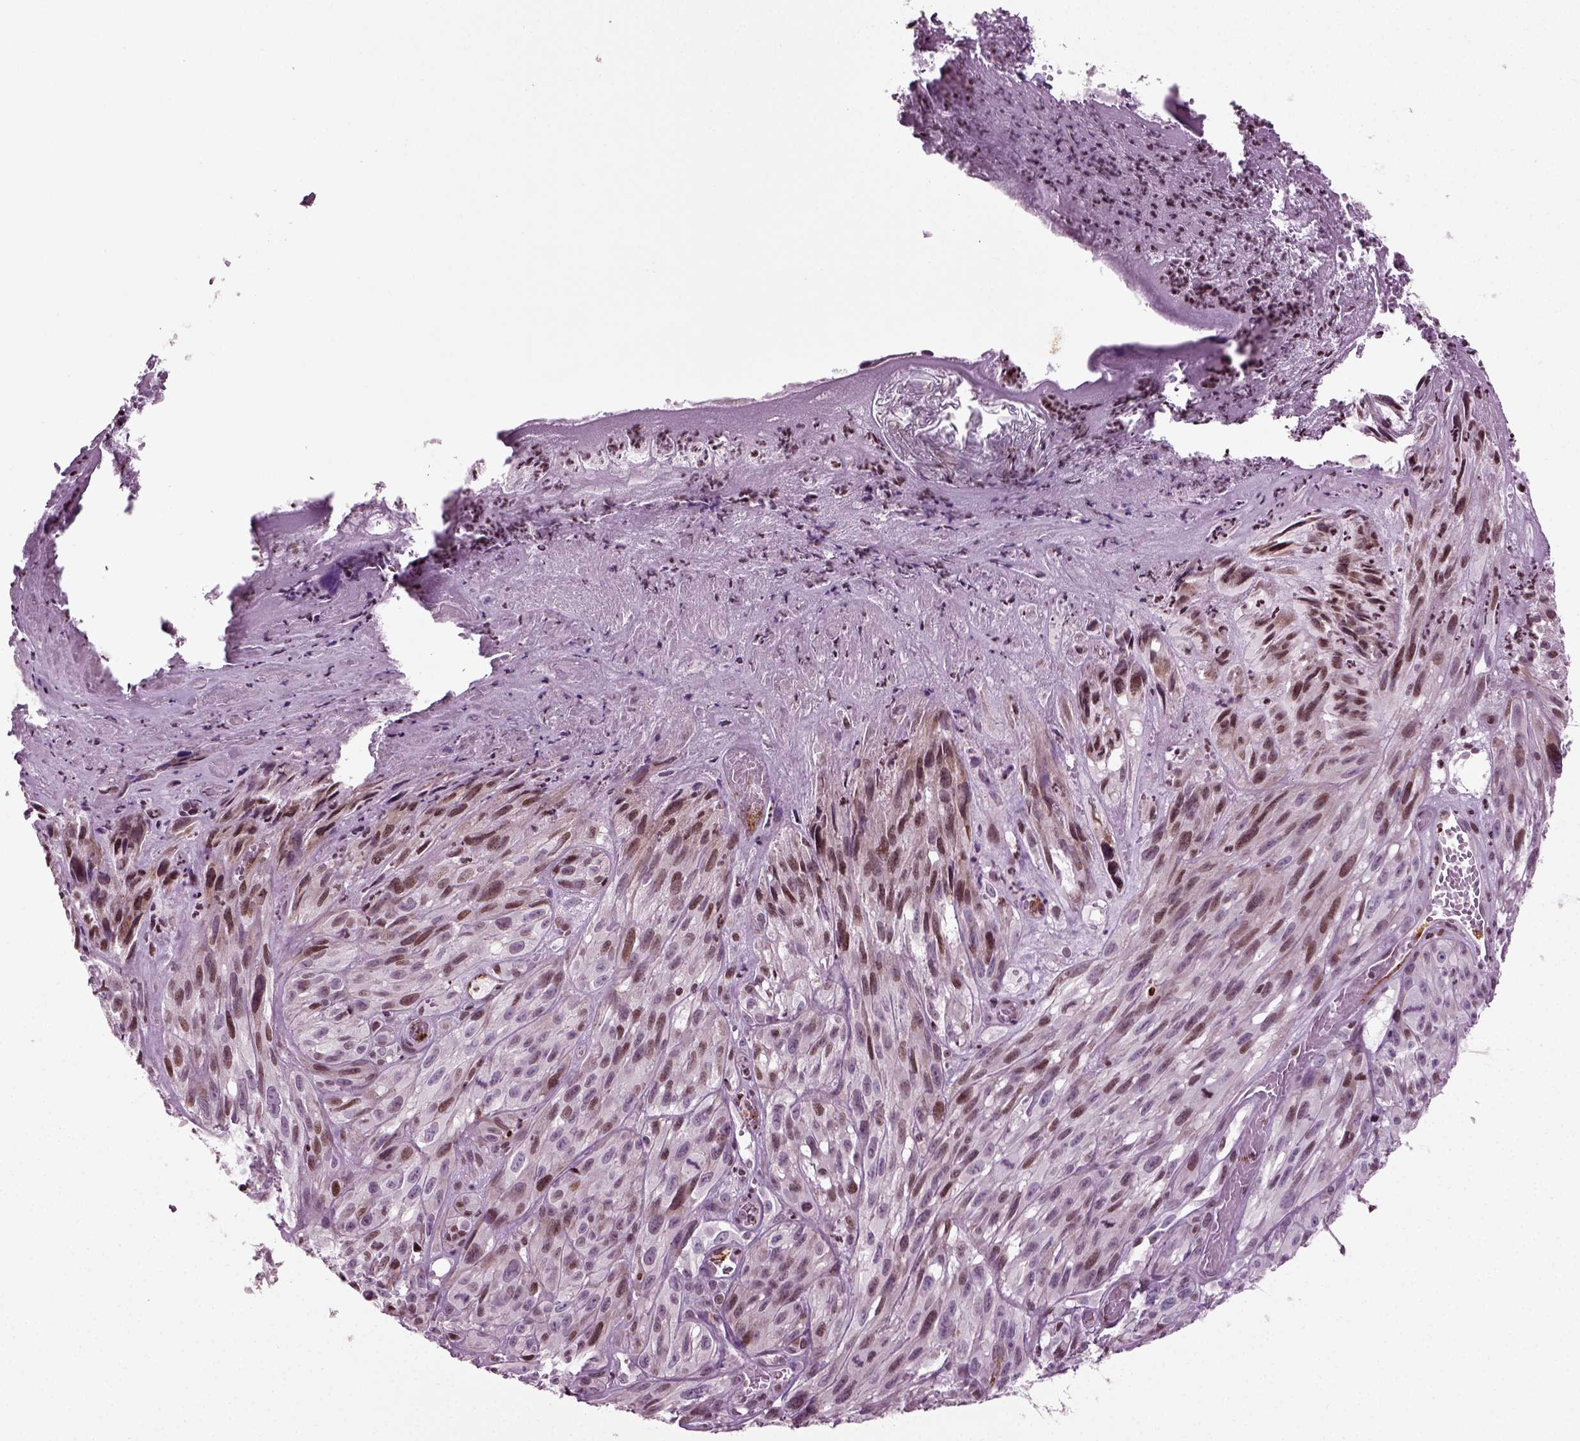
{"staining": {"intensity": "moderate", "quantity": "<25%", "location": "nuclear"}, "tissue": "melanoma", "cell_type": "Tumor cells", "image_type": "cancer", "snomed": [{"axis": "morphology", "description": "Malignant melanoma, NOS"}, {"axis": "topography", "description": "Skin"}], "caption": "Immunohistochemistry photomicrograph of human malignant melanoma stained for a protein (brown), which shows low levels of moderate nuclear staining in approximately <25% of tumor cells.", "gene": "HEYL", "patient": {"sex": "male", "age": 51}}